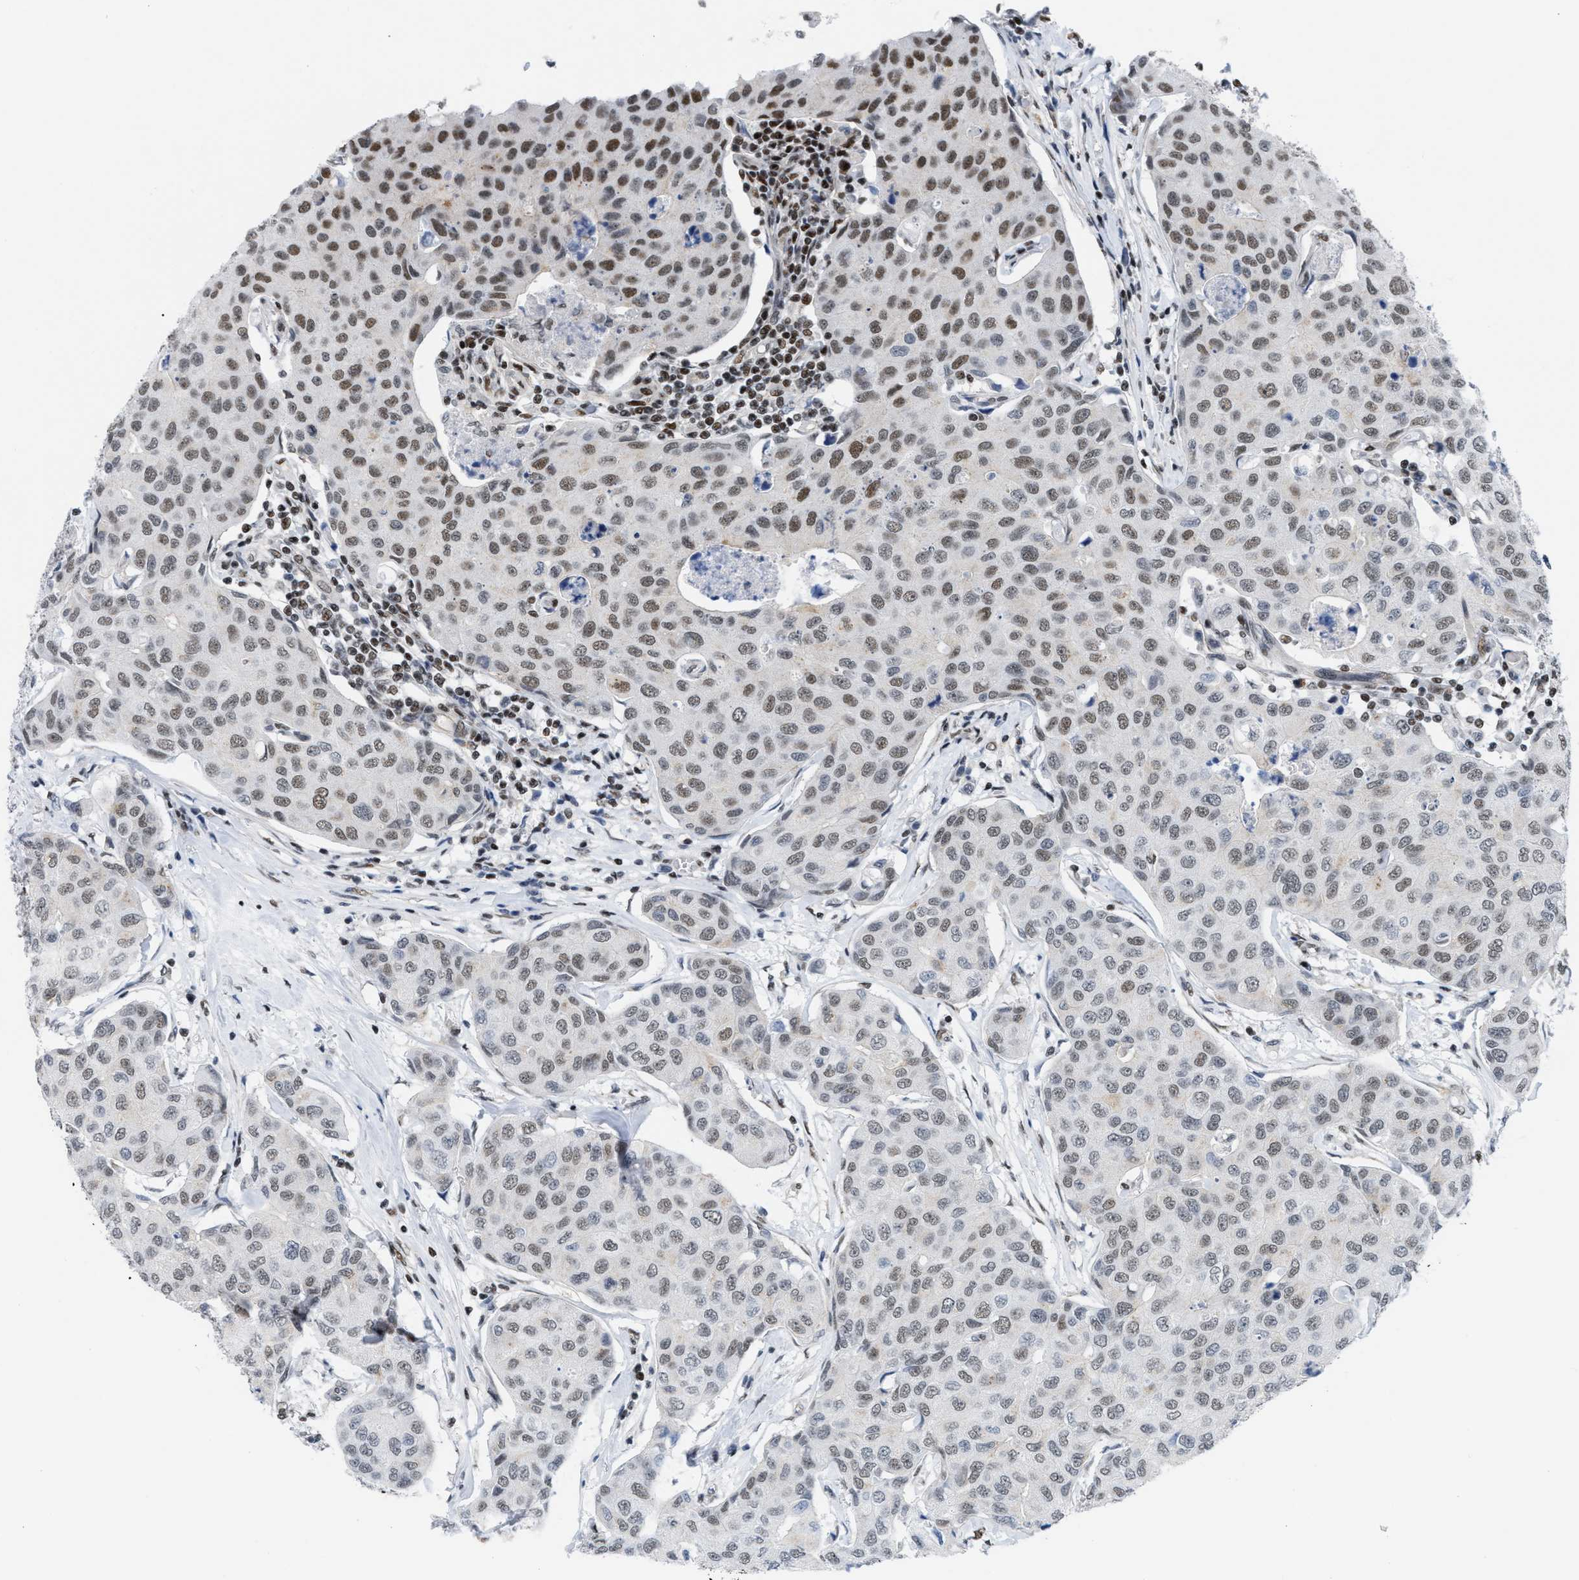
{"staining": {"intensity": "moderate", "quantity": "<25%", "location": "nuclear"}, "tissue": "breast cancer", "cell_type": "Tumor cells", "image_type": "cancer", "snomed": [{"axis": "morphology", "description": "Duct carcinoma"}, {"axis": "topography", "description": "Breast"}], "caption": "Tumor cells display moderate nuclear staining in approximately <25% of cells in infiltrating ductal carcinoma (breast).", "gene": "MIER1", "patient": {"sex": "female", "age": 80}}